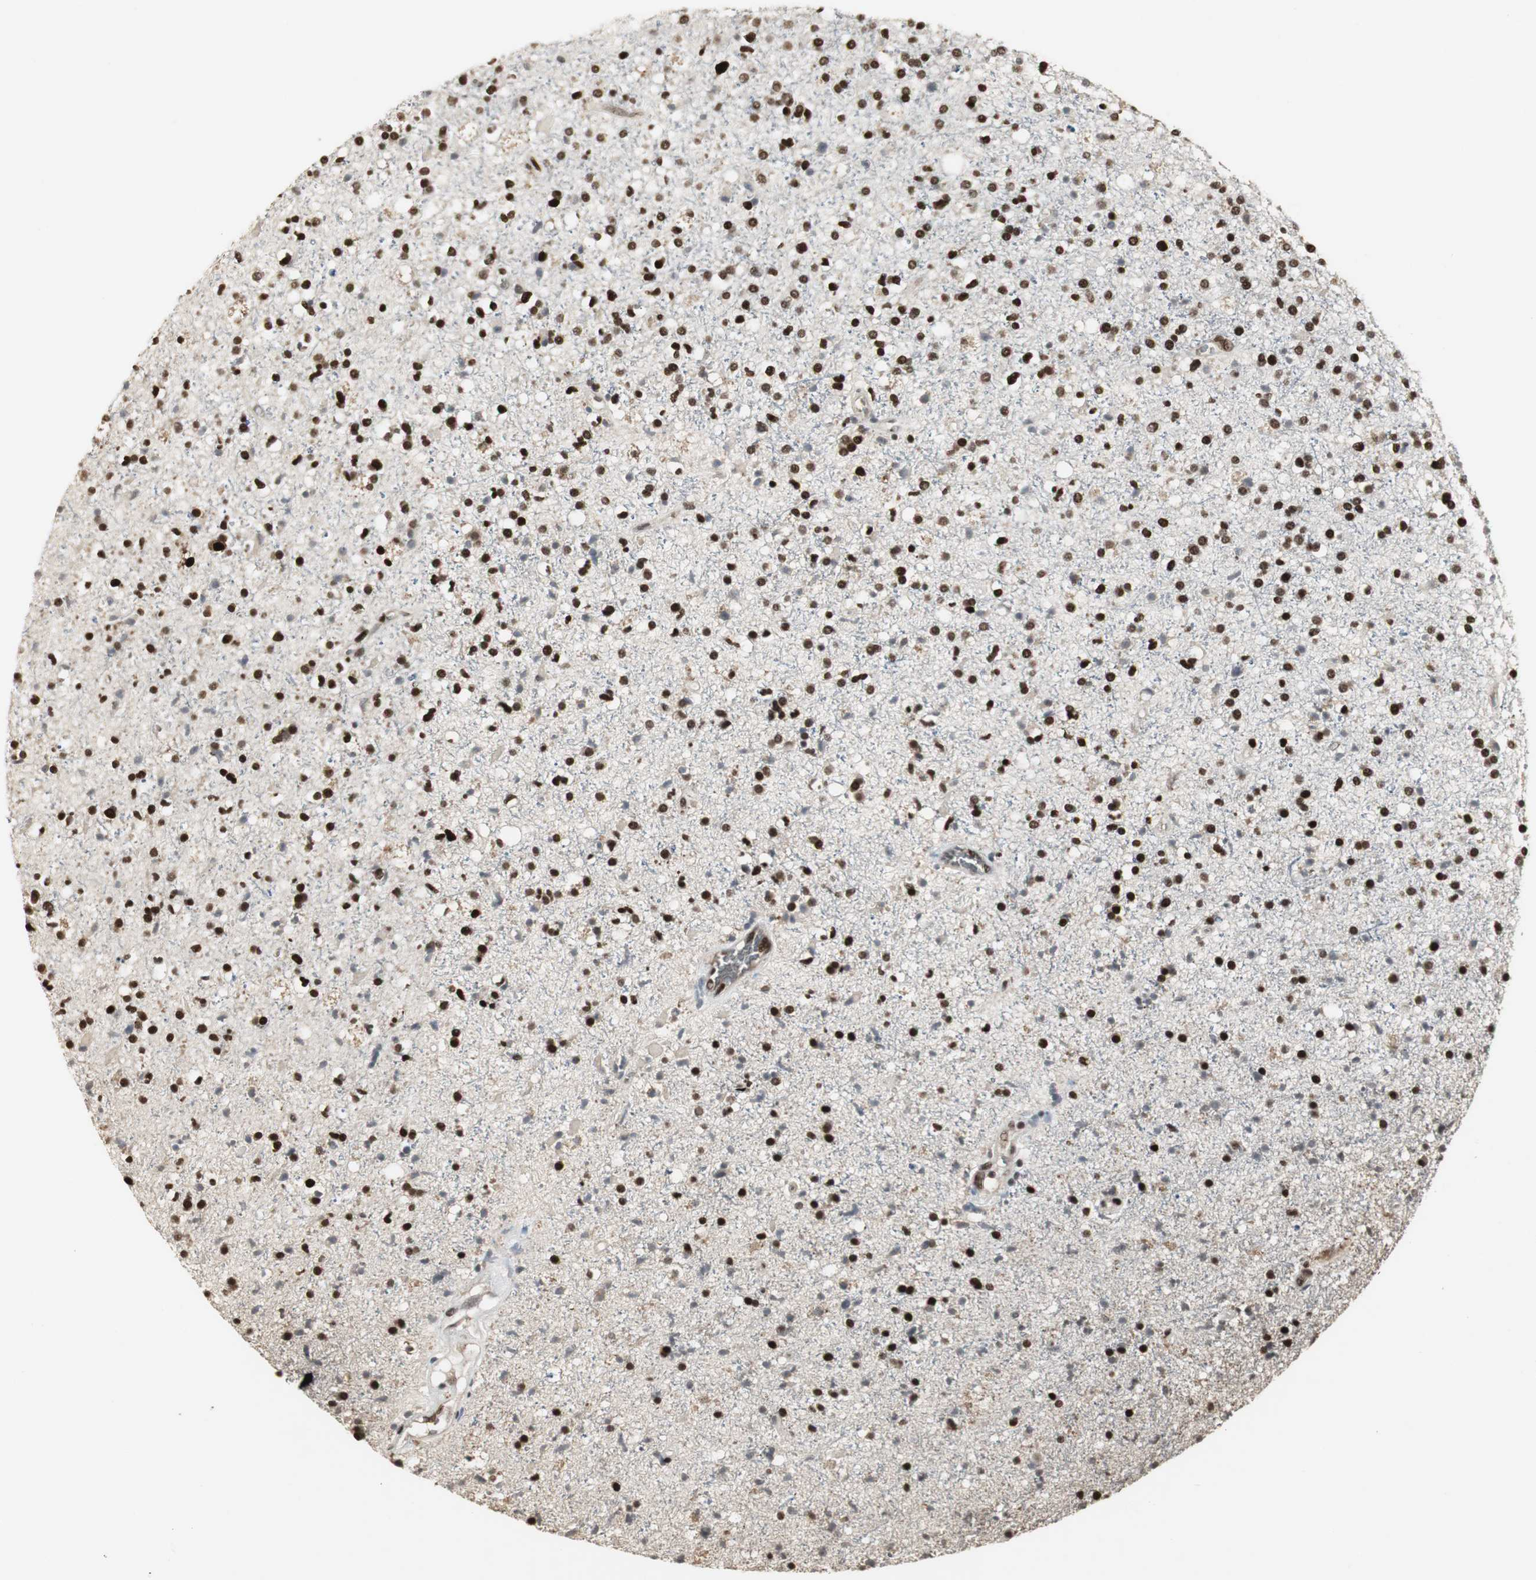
{"staining": {"intensity": "strong", "quantity": ">75%", "location": "nuclear"}, "tissue": "glioma", "cell_type": "Tumor cells", "image_type": "cancer", "snomed": [{"axis": "morphology", "description": "Glioma, malignant, High grade"}, {"axis": "topography", "description": "Brain"}], "caption": "Tumor cells reveal high levels of strong nuclear expression in approximately >75% of cells in human glioma. The protein is stained brown, and the nuclei are stained in blue (DAB IHC with brightfield microscopy, high magnification).", "gene": "TAF5", "patient": {"sex": "male", "age": 33}}